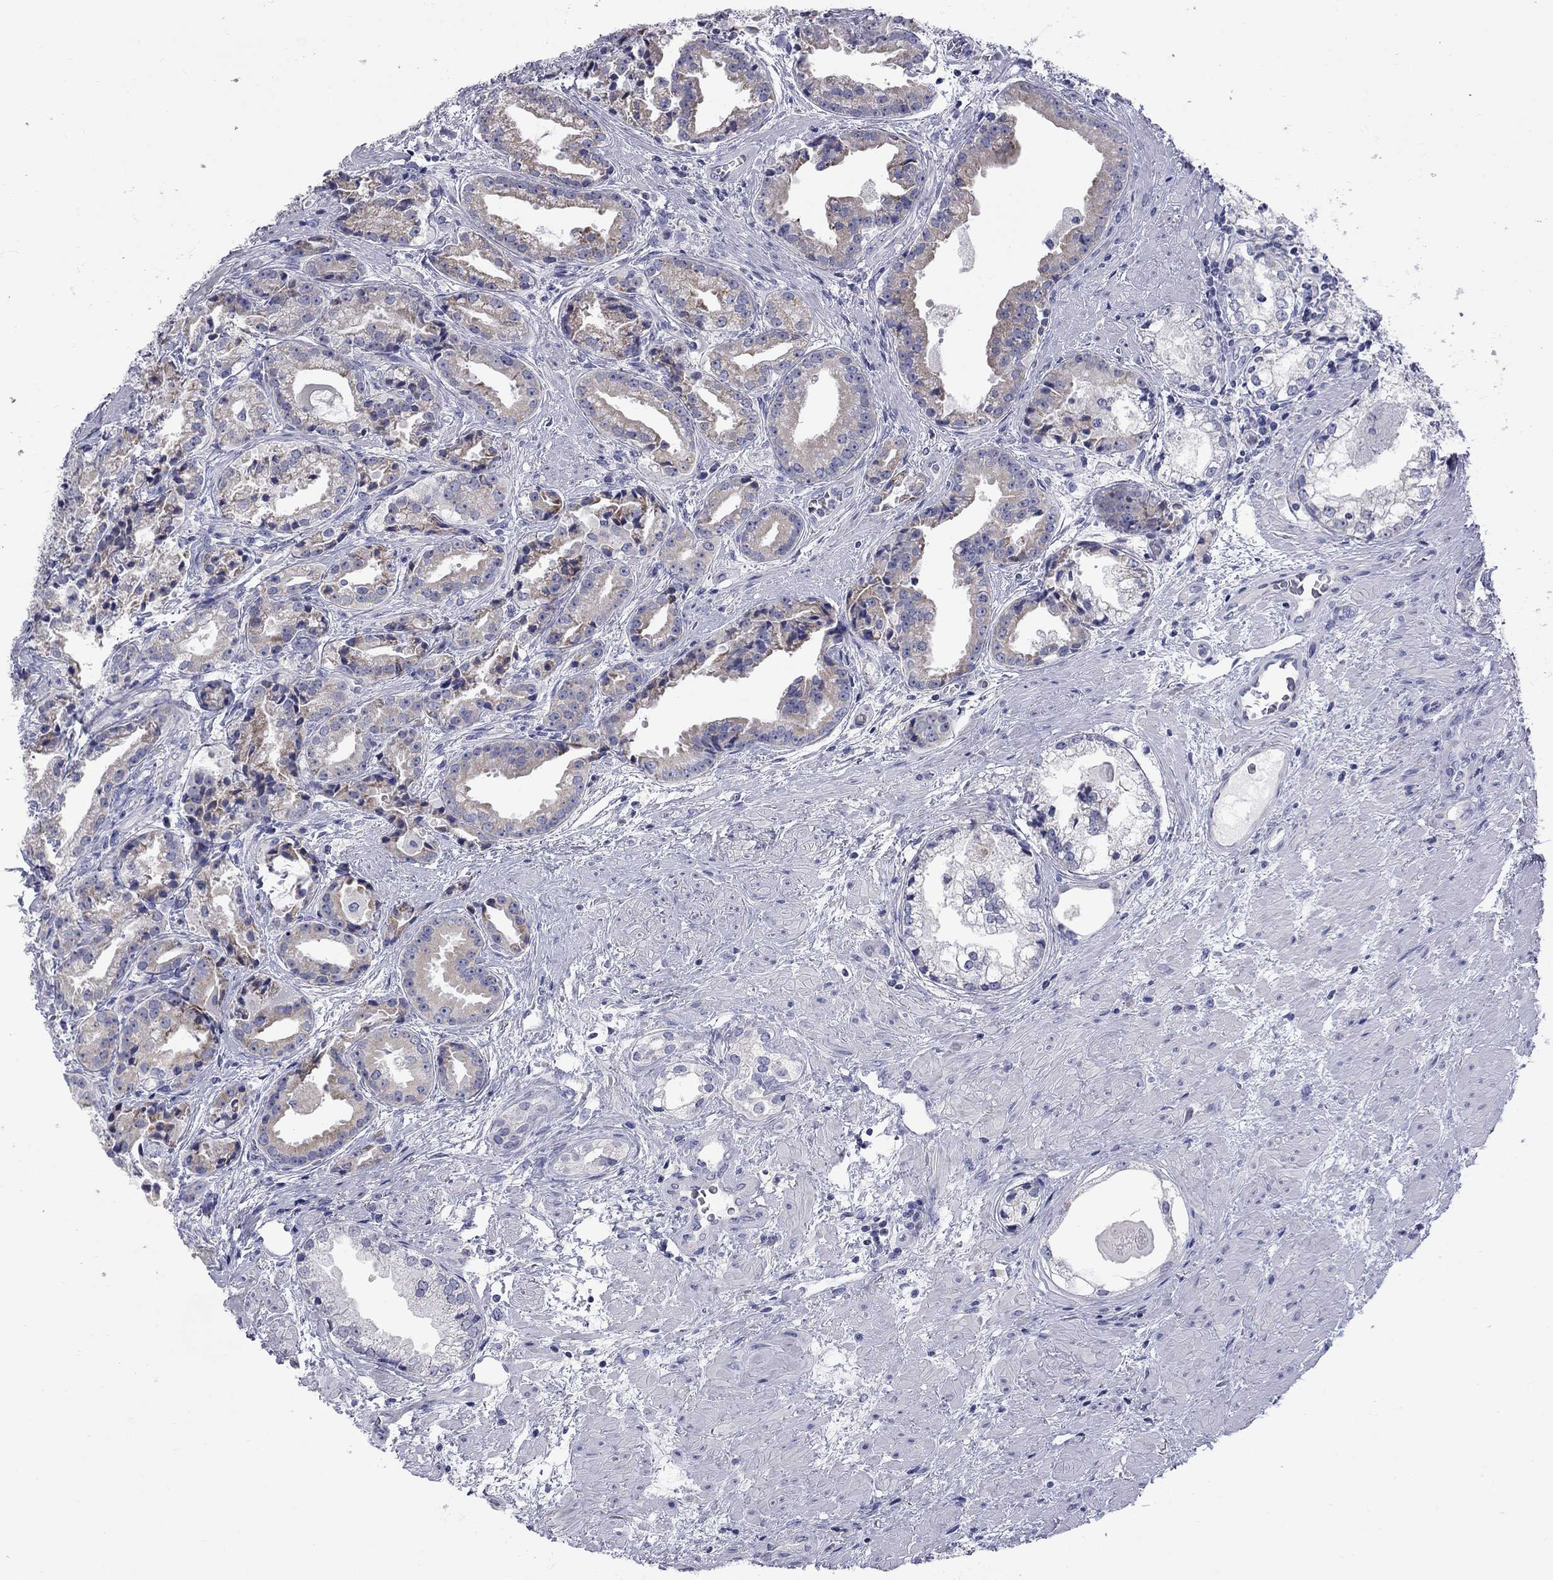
{"staining": {"intensity": "weak", "quantity": "25%-75%", "location": "cytoplasmic/membranous"}, "tissue": "prostate cancer", "cell_type": "Tumor cells", "image_type": "cancer", "snomed": [{"axis": "morphology", "description": "Adenocarcinoma, NOS"}, {"axis": "morphology", "description": "Adenocarcinoma, High grade"}, {"axis": "topography", "description": "Prostate"}], "caption": "Immunohistochemistry (IHC) image of human prostate cancer stained for a protein (brown), which demonstrates low levels of weak cytoplasmic/membranous positivity in about 25%-75% of tumor cells.", "gene": "ABCB4", "patient": {"sex": "male", "age": 64}}